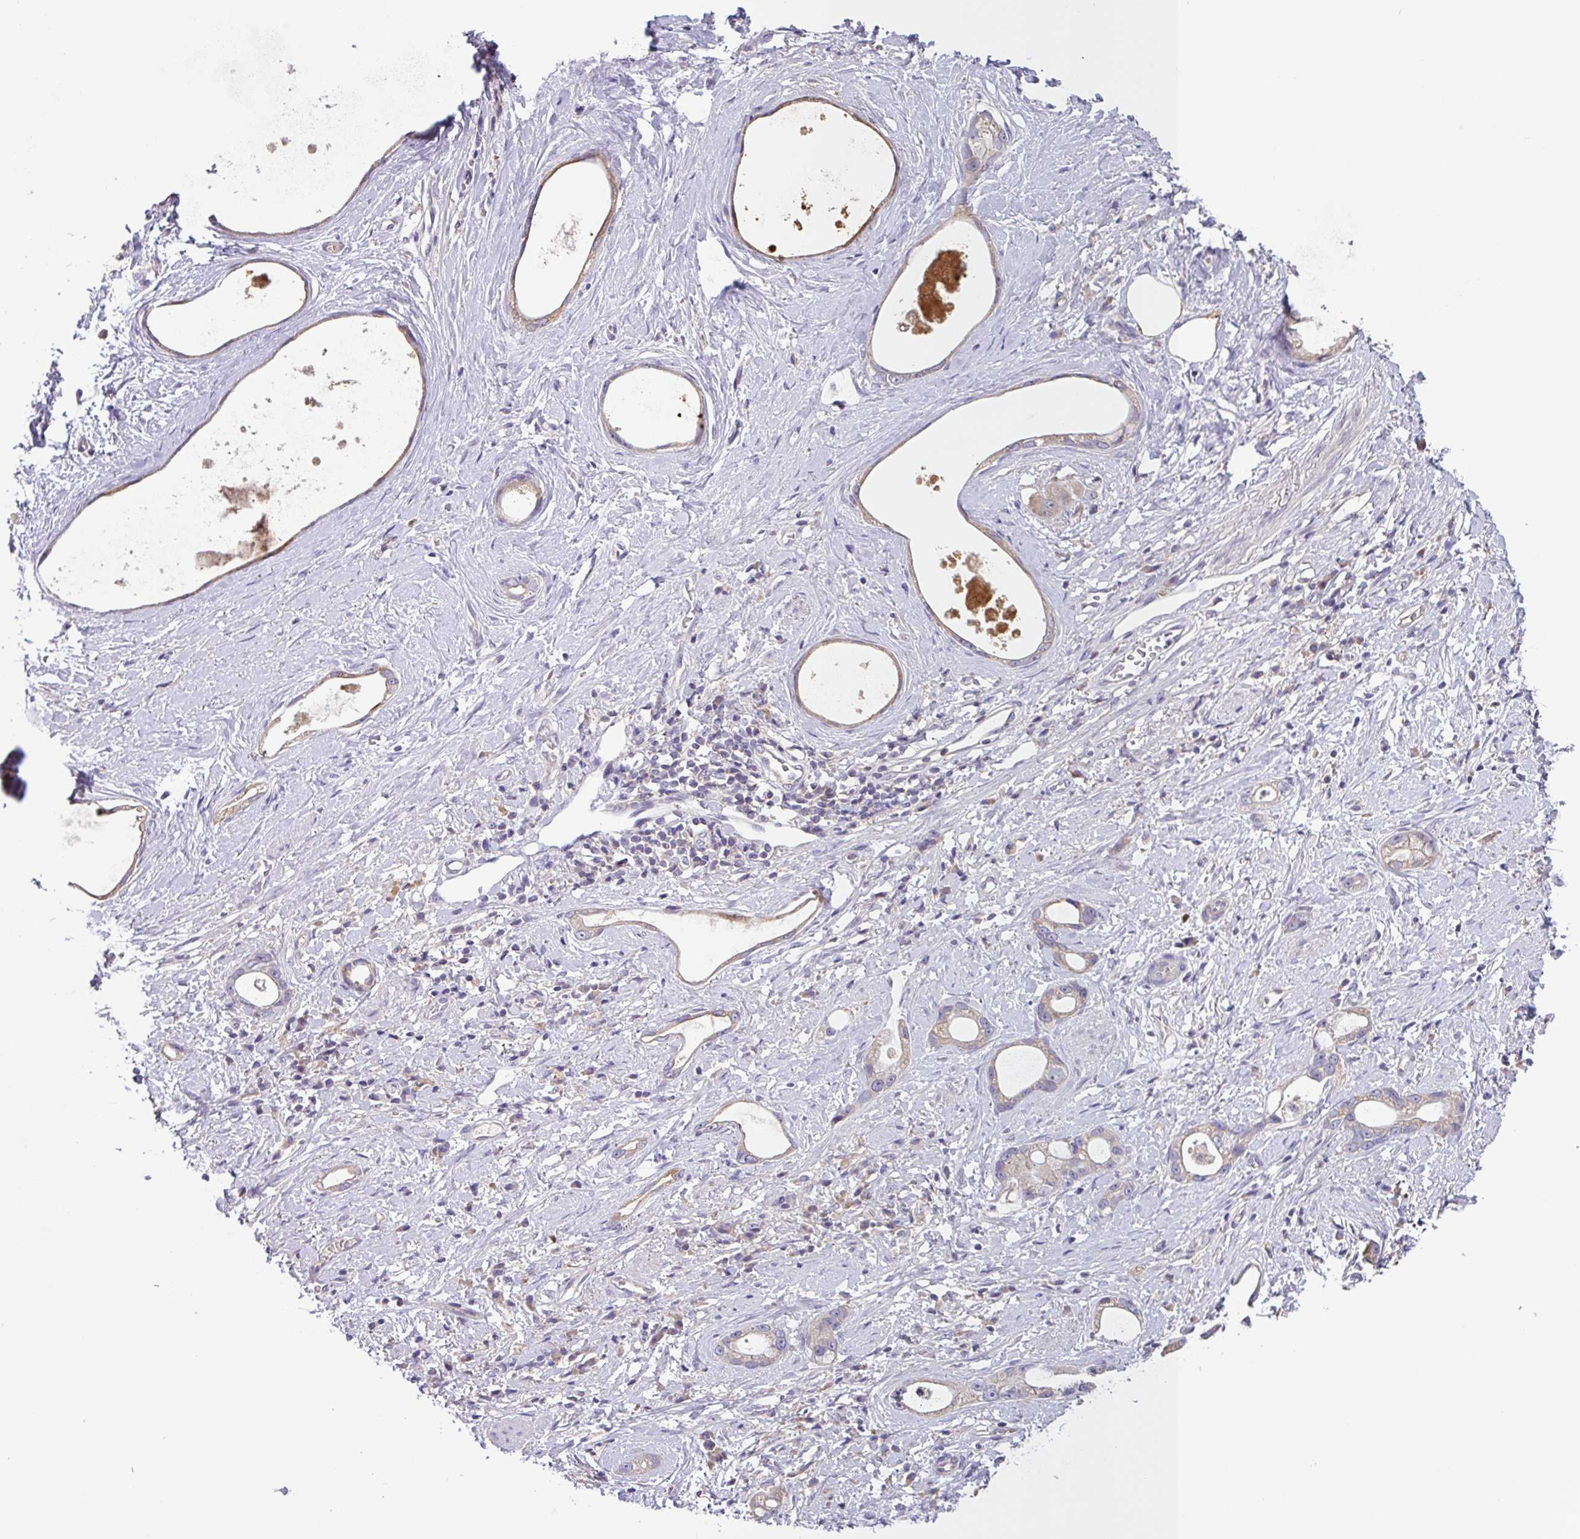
{"staining": {"intensity": "negative", "quantity": "none", "location": "none"}, "tissue": "stomach cancer", "cell_type": "Tumor cells", "image_type": "cancer", "snomed": [{"axis": "morphology", "description": "Adenocarcinoma, NOS"}, {"axis": "topography", "description": "Stomach"}], "caption": "Stomach cancer stained for a protein using immunohistochemistry (IHC) demonstrates no positivity tumor cells.", "gene": "SFTPB", "patient": {"sex": "male", "age": 55}}